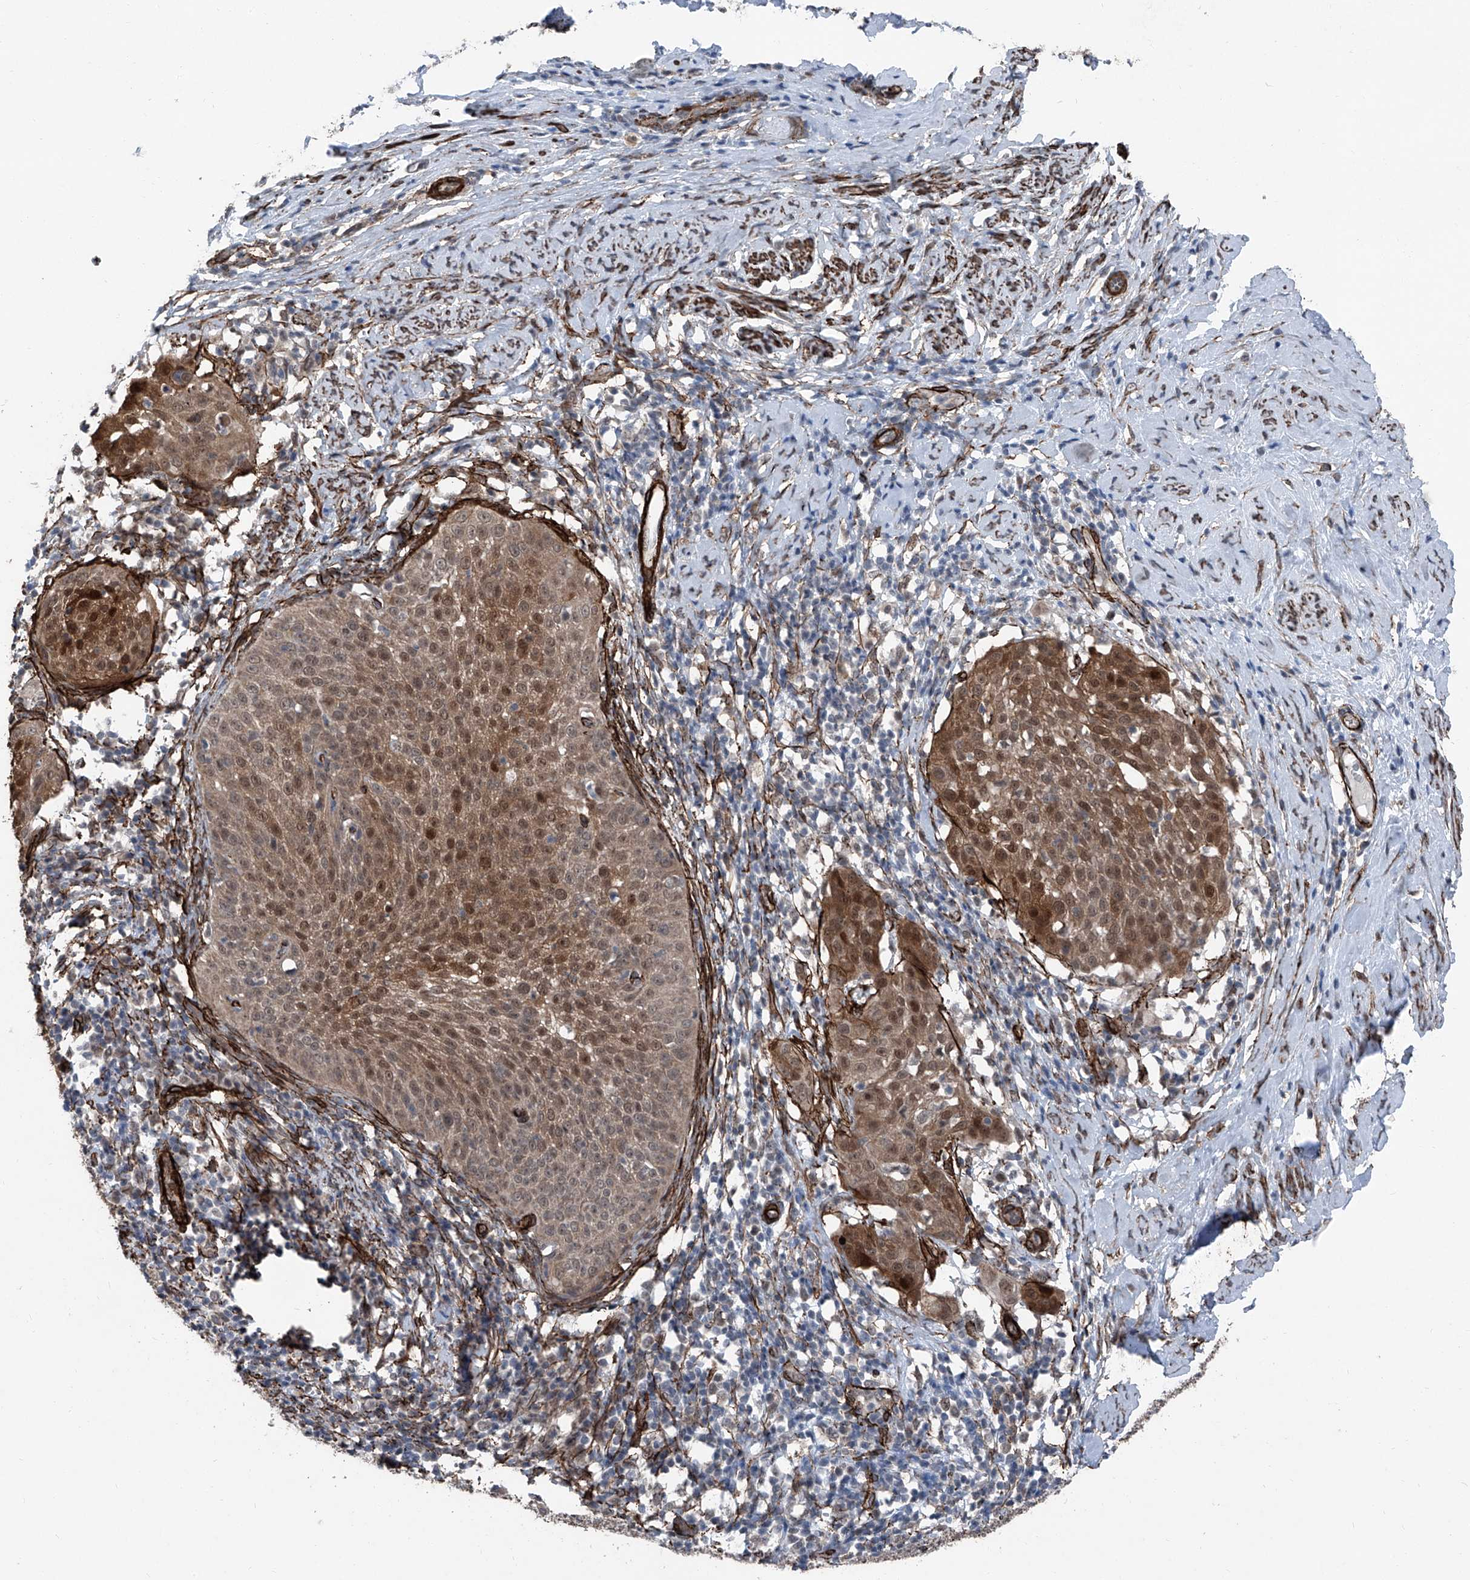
{"staining": {"intensity": "moderate", "quantity": ">75%", "location": "cytoplasmic/membranous,nuclear"}, "tissue": "cervical cancer", "cell_type": "Tumor cells", "image_type": "cancer", "snomed": [{"axis": "morphology", "description": "Squamous cell carcinoma, NOS"}, {"axis": "topography", "description": "Cervix"}], "caption": "Cervical cancer tissue displays moderate cytoplasmic/membranous and nuclear expression in approximately >75% of tumor cells (brown staining indicates protein expression, while blue staining denotes nuclei).", "gene": "COA7", "patient": {"sex": "female", "age": 51}}